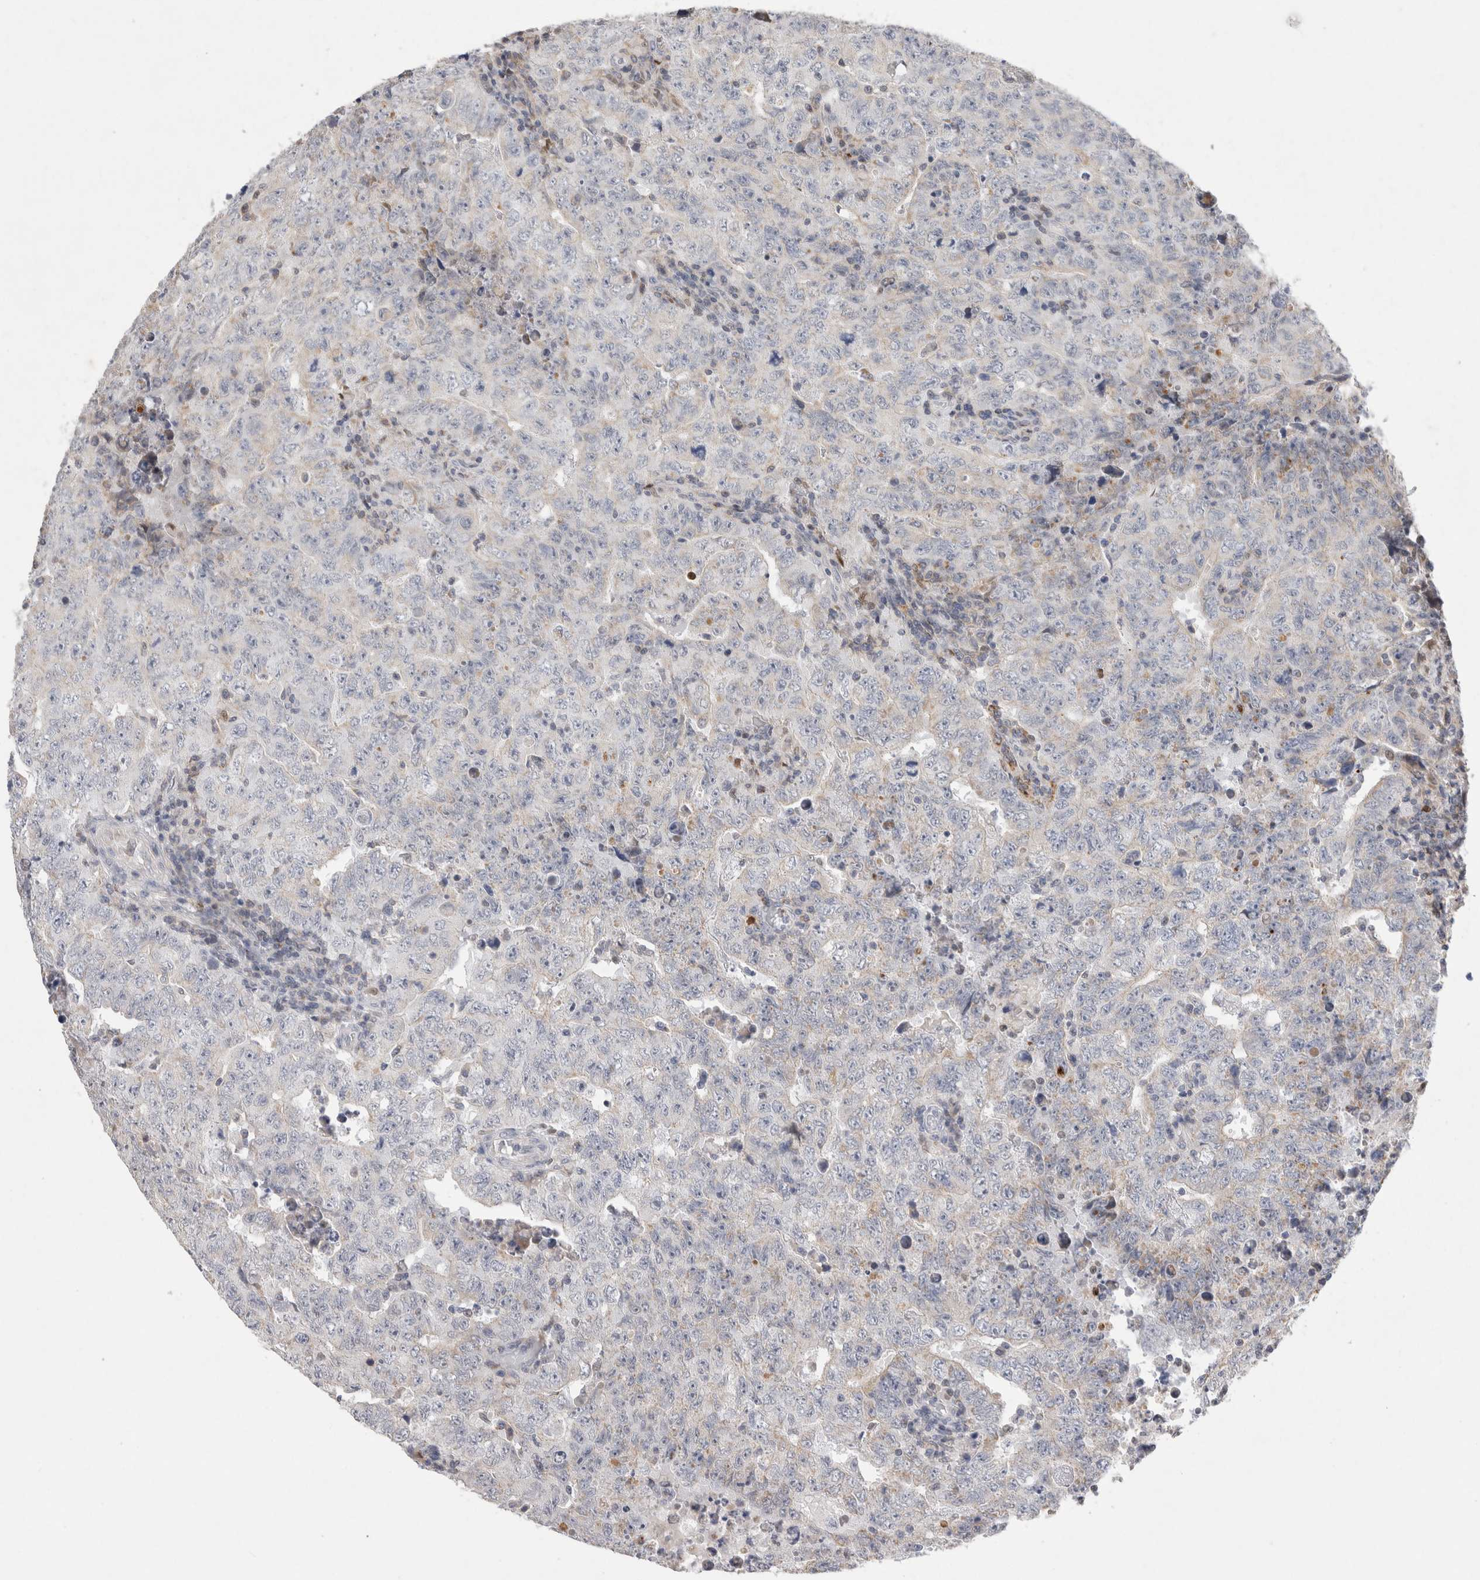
{"staining": {"intensity": "negative", "quantity": "none", "location": "none"}, "tissue": "testis cancer", "cell_type": "Tumor cells", "image_type": "cancer", "snomed": [{"axis": "morphology", "description": "Carcinoma, Embryonal, NOS"}, {"axis": "topography", "description": "Testis"}], "caption": "High magnification brightfield microscopy of embryonal carcinoma (testis) stained with DAB (3,3'-diaminobenzidine) (brown) and counterstained with hematoxylin (blue): tumor cells show no significant expression.", "gene": "AGMAT", "patient": {"sex": "male", "age": 26}}